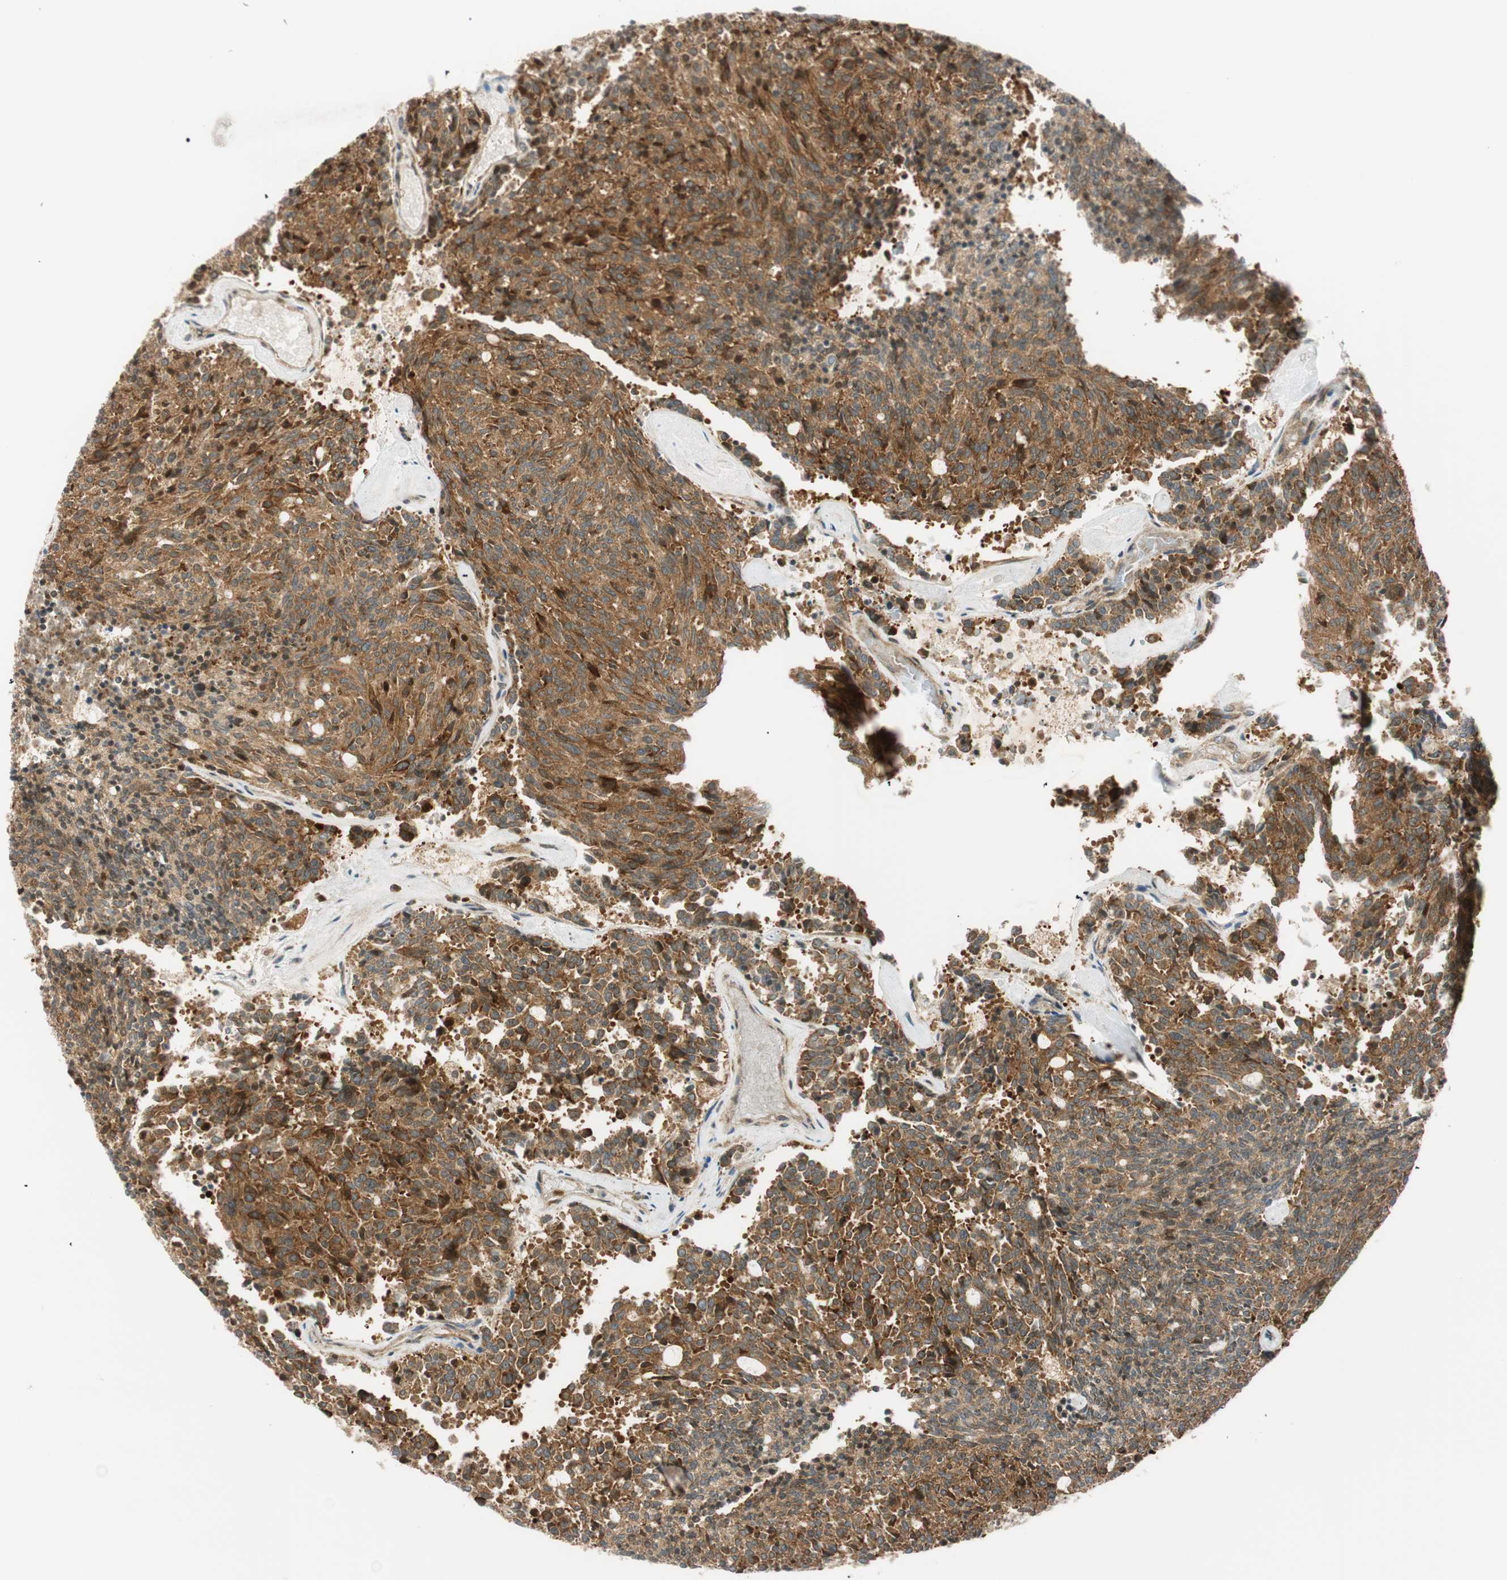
{"staining": {"intensity": "strong", "quantity": ">75%", "location": "cytoplasmic/membranous"}, "tissue": "carcinoid", "cell_type": "Tumor cells", "image_type": "cancer", "snomed": [{"axis": "morphology", "description": "Carcinoid, malignant, NOS"}, {"axis": "topography", "description": "Pancreas"}], "caption": "Protein staining reveals strong cytoplasmic/membranous staining in about >75% of tumor cells in carcinoid.", "gene": "ABI1", "patient": {"sex": "female", "age": 54}}